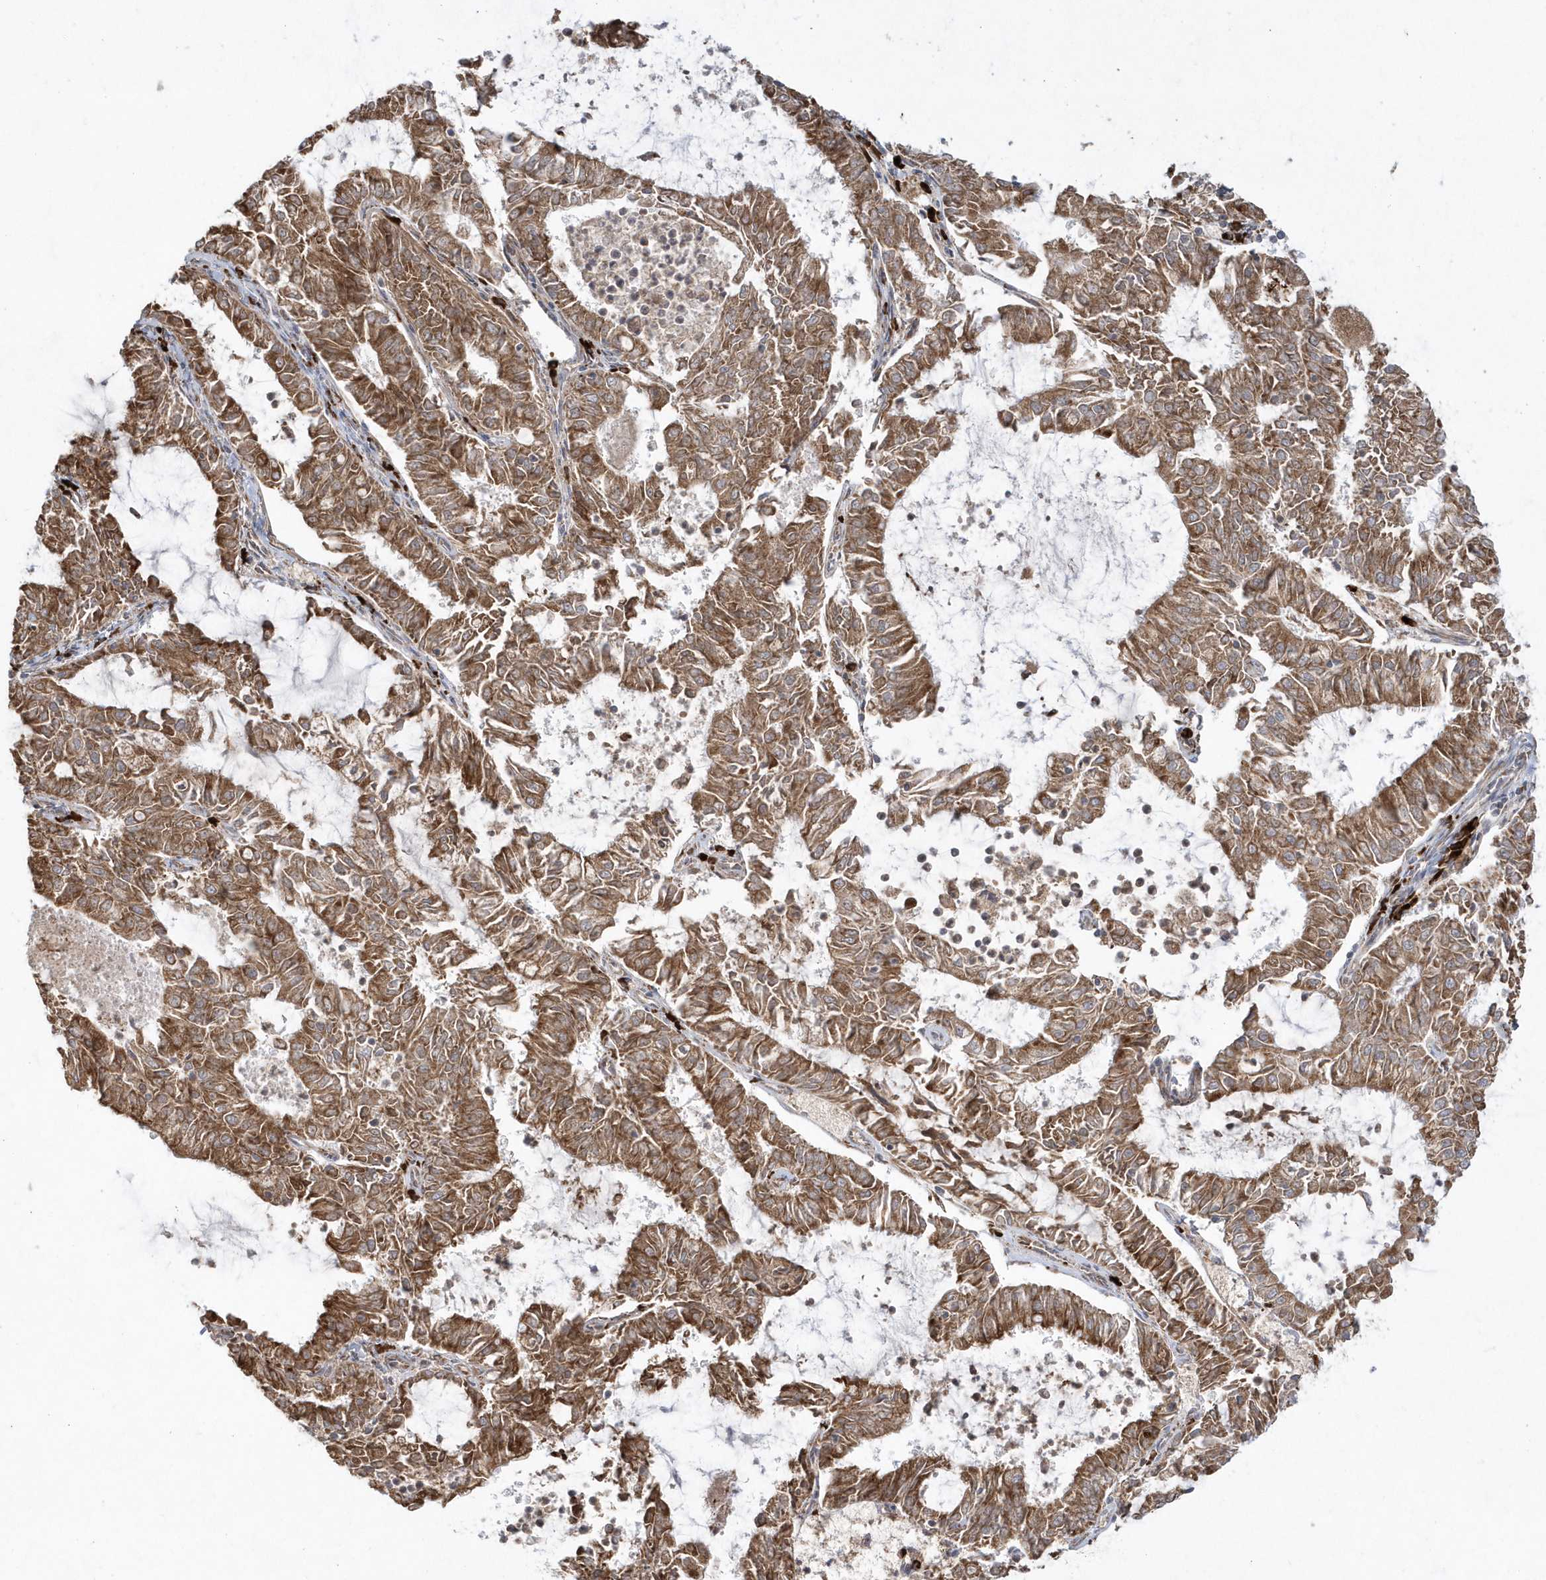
{"staining": {"intensity": "moderate", "quantity": ">75%", "location": "cytoplasmic/membranous"}, "tissue": "endometrial cancer", "cell_type": "Tumor cells", "image_type": "cancer", "snomed": [{"axis": "morphology", "description": "Adenocarcinoma, NOS"}, {"axis": "topography", "description": "Endometrium"}], "caption": "Adenocarcinoma (endometrial) stained with DAB immunohistochemistry (IHC) exhibits medium levels of moderate cytoplasmic/membranous staining in approximately >75% of tumor cells. The staining was performed using DAB (3,3'-diaminobenzidine), with brown indicating positive protein expression. Nuclei are stained blue with hematoxylin.", "gene": "SH3BP2", "patient": {"sex": "female", "age": 57}}